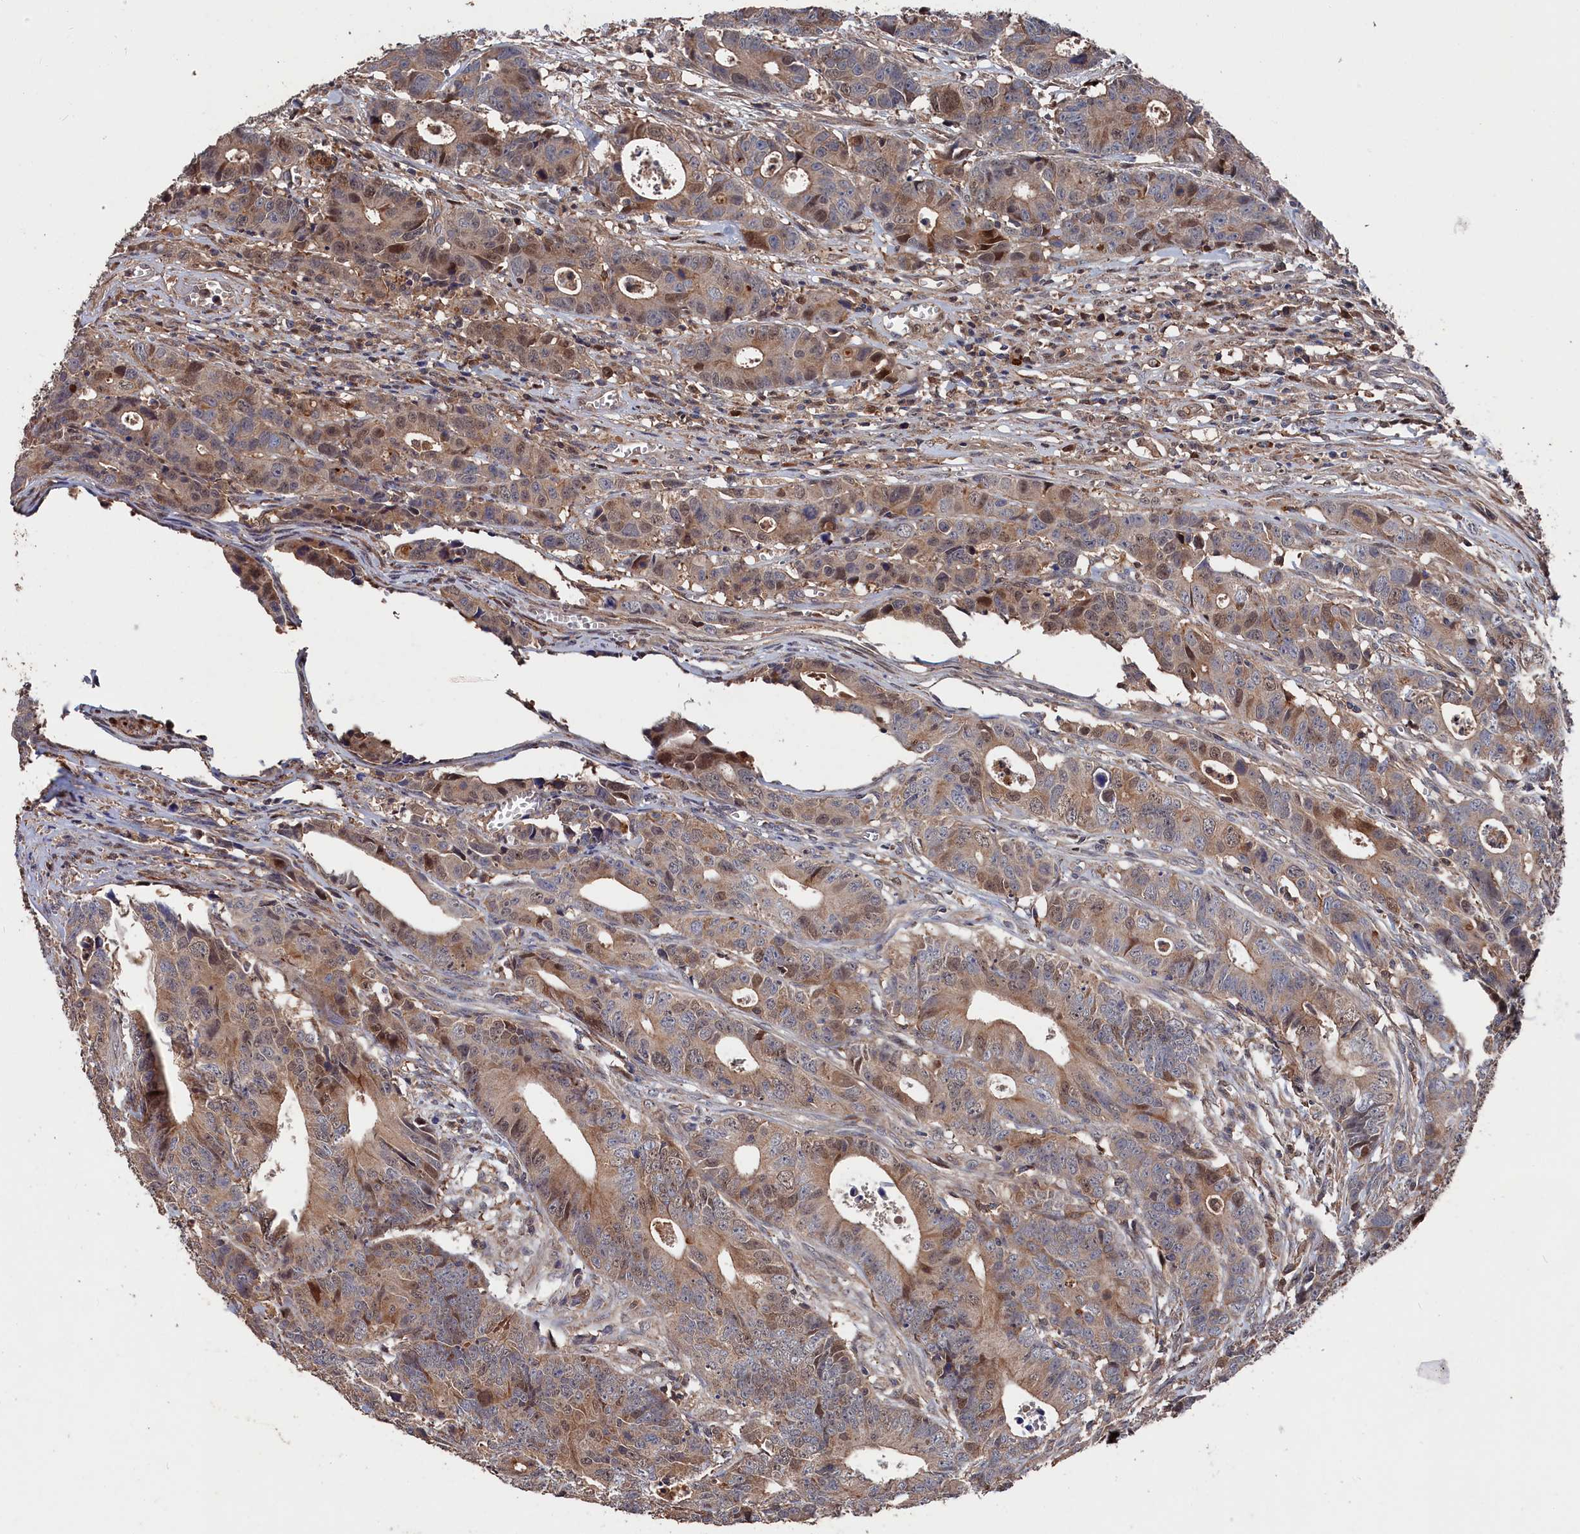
{"staining": {"intensity": "weak", "quantity": ">75%", "location": "cytoplasmic/membranous,nuclear"}, "tissue": "colorectal cancer", "cell_type": "Tumor cells", "image_type": "cancer", "snomed": [{"axis": "morphology", "description": "Adenocarcinoma, NOS"}, {"axis": "topography", "description": "Colon"}], "caption": "This histopathology image shows IHC staining of colorectal cancer (adenocarcinoma), with low weak cytoplasmic/membranous and nuclear staining in approximately >75% of tumor cells.", "gene": "RMI2", "patient": {"sex": "female", "age": 57}}